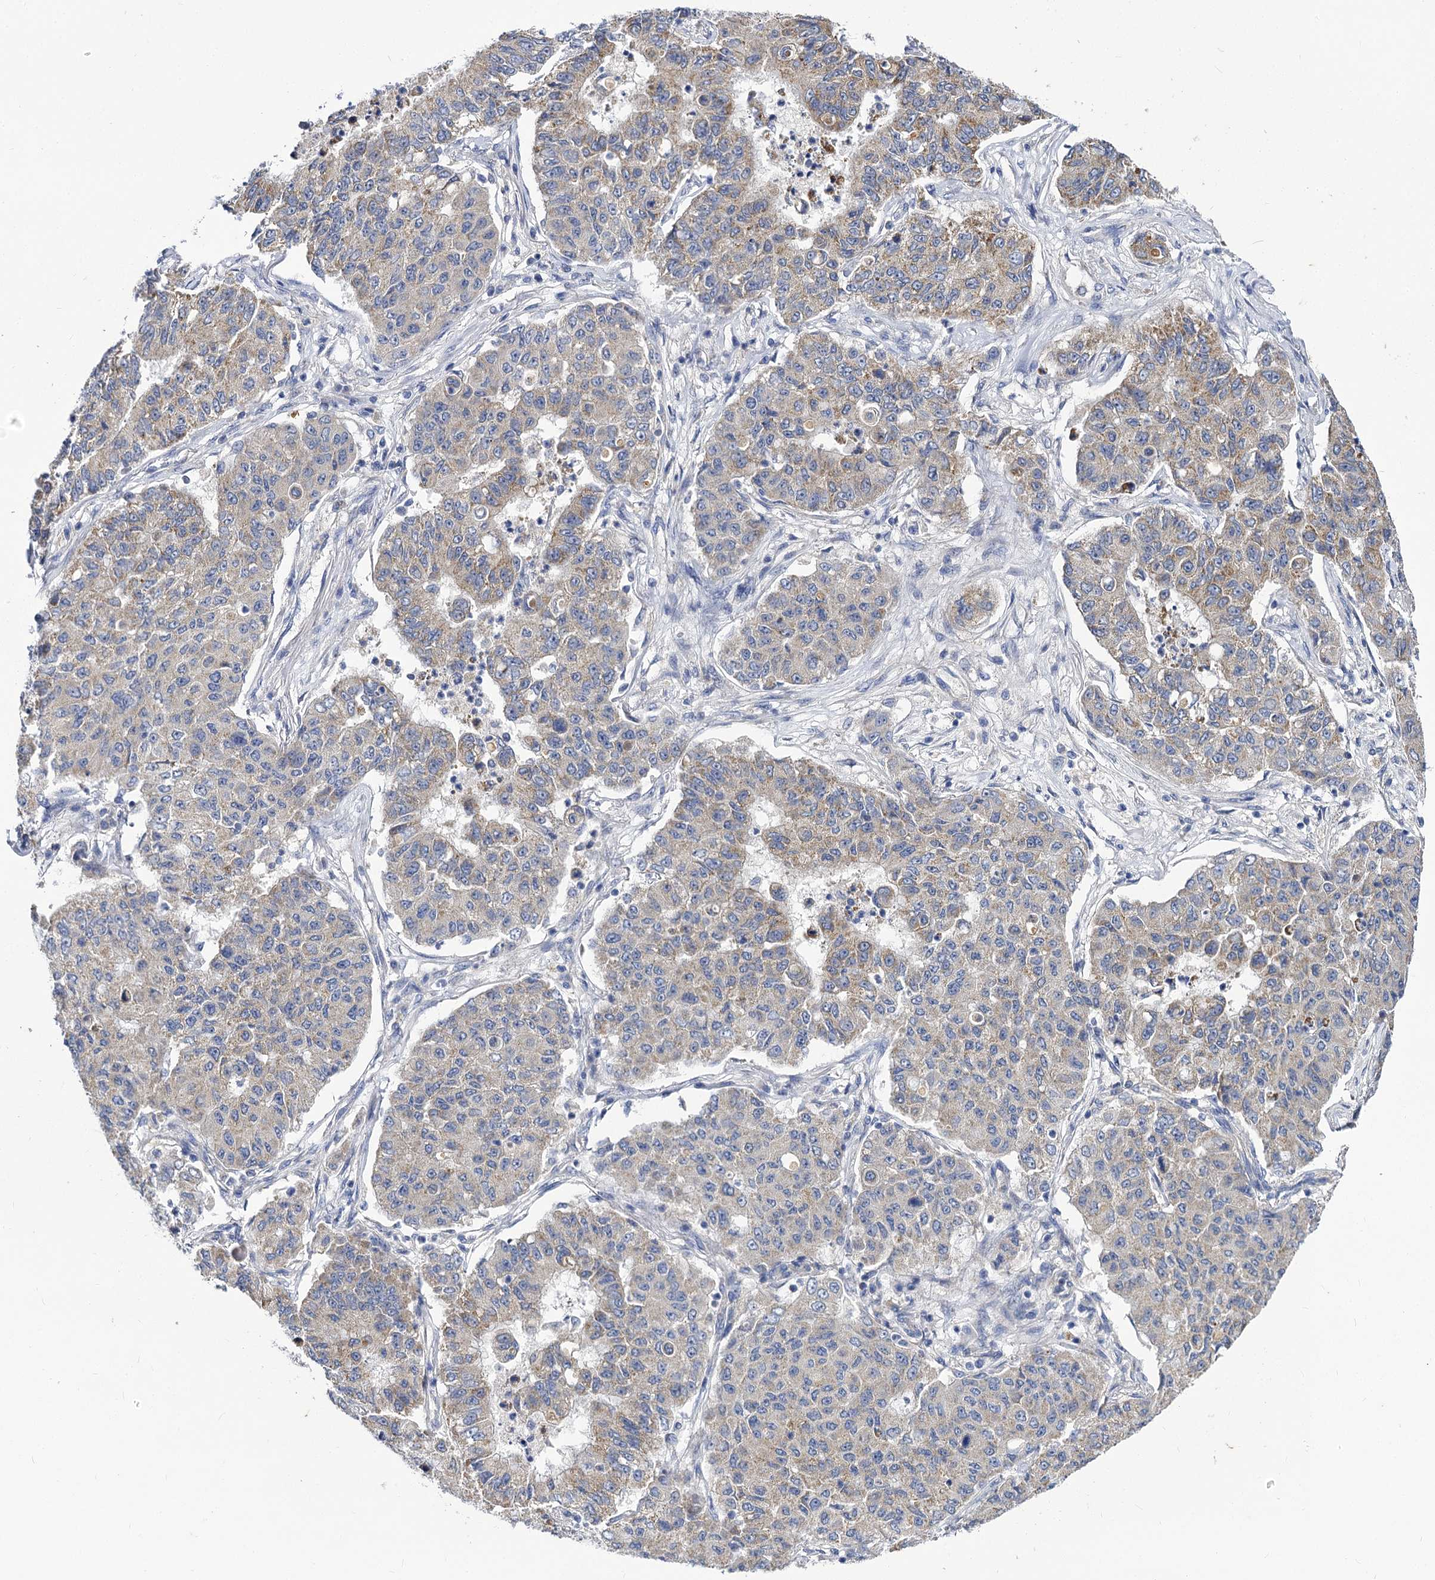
{"staining": {"intensity": "weak", "quantity": "<25%", "location": "cytoplasmic/membranous"}, "tissue": "lung cancer", "cell_type": "Tumor cells", "image_type": "cancer", "snomed": [{"axis": "morphology", "description": "Squamous cell carcinoma, NOS"}, {"axis": "topography", "description": "Lung"}], "caption": "There is no significant expression in tumor cells of lung cancer.", "gene": "PANX2", "patient": {"sex": "male", "age": 74}}